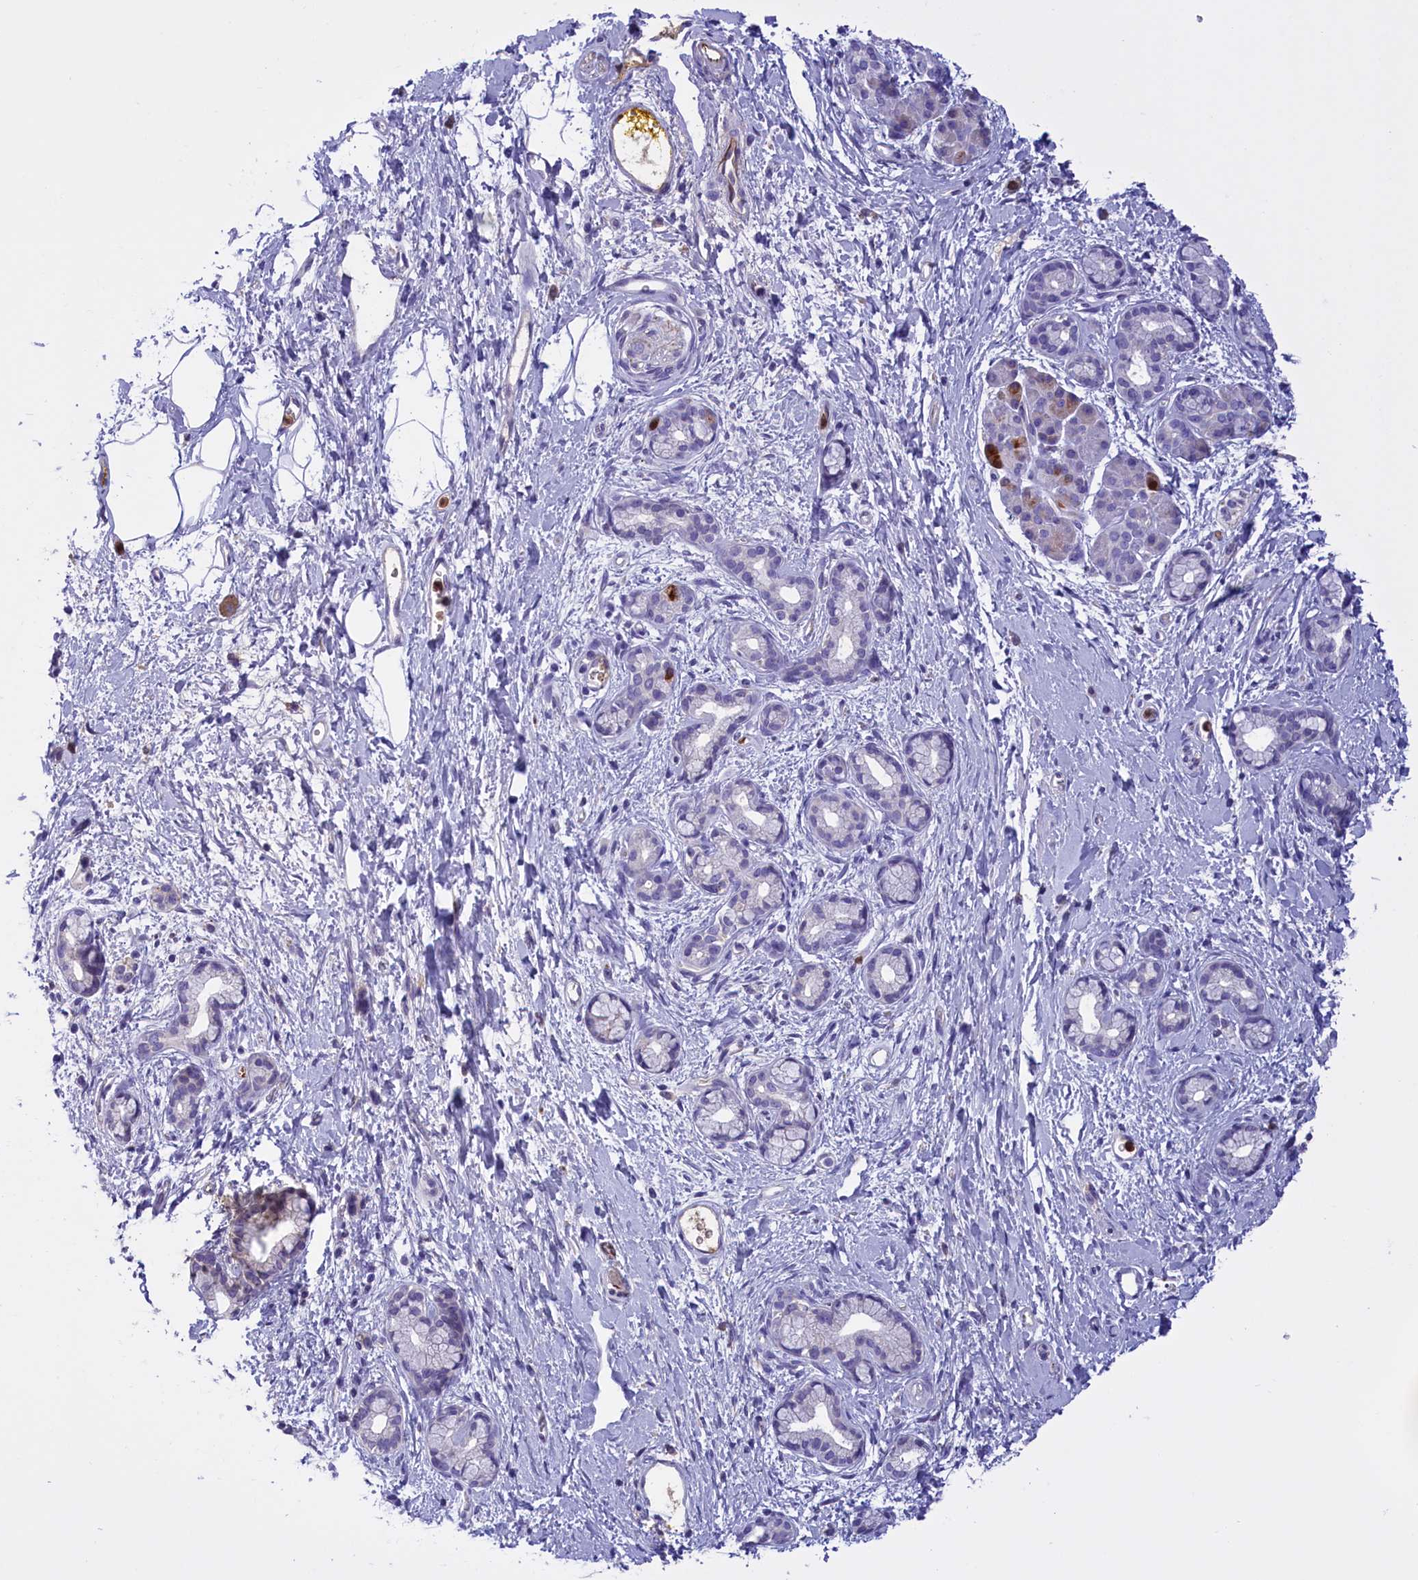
{"staining": {"intensity": "negative", "quantity": "none", "location": "none"}, "tissue": "pancreatic cancer", "cell_type": "Tumor cells", "image_type": "cancer", "snomed": [{"axis": "morphology", "description": "Adenocarcinoma, NOS"}, {"axis": "topography", "description": "Pancreas"}], "caption": "Tumor cells show no significant positivity in adenocarcinoma (pancreatic).", "gene": "FAM149B1", "patient": {"sex": "male", "age": 58}}